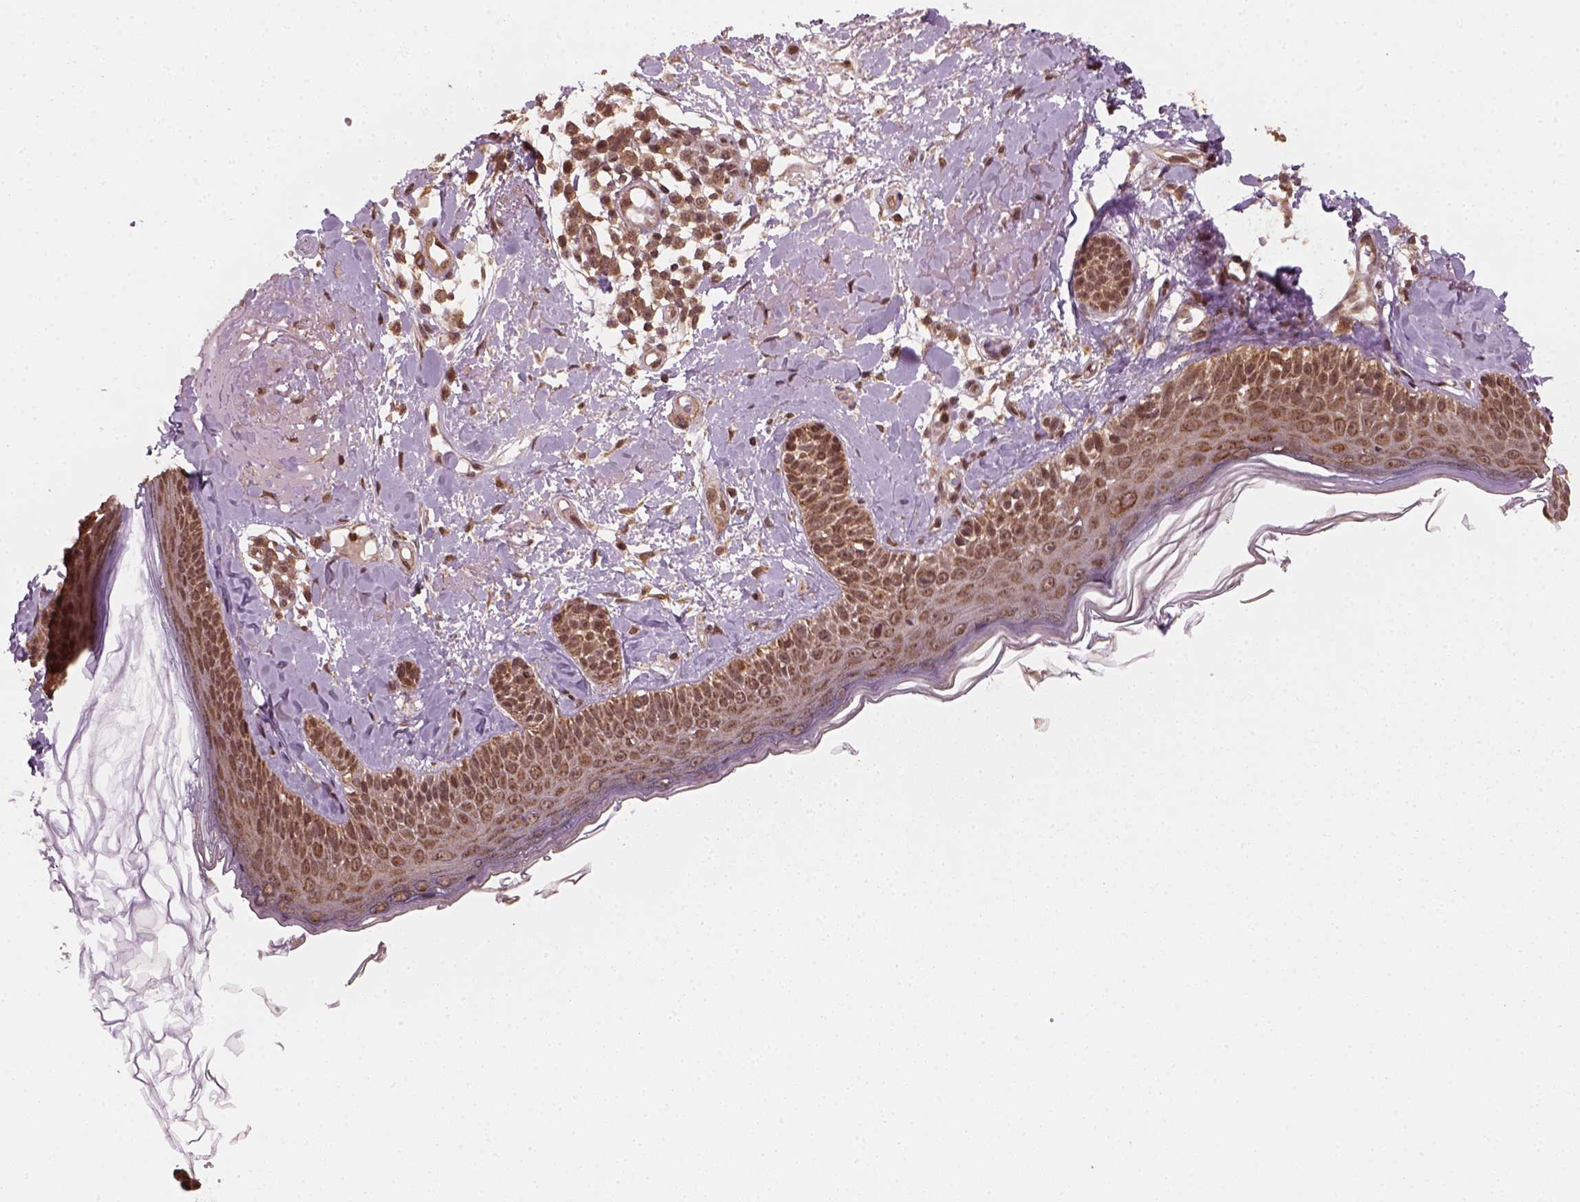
{"staining": {"intensity": "strong", "quantity": ">75%", "location": "cytoplasmic/membranous,nuclear"}, "tissue": "skin", "cell_type": "Fibroblasts", "image_type": "normal", "snomed": [{"axis": "morphology", "description": "Normal tissue, NOS"}, {"axis": "topography", "description": "Skin"}], "caption": "Immunohistochemistry (IHC) micrograph of normal skin: skin stained using immunohistochemistry (IHC) reveals high levels of strong protein expression localized specifically in the cytoplasmic/membranous,nuclear of fibroblasts, appearing as a cytoplasmic/membranous,nuclear brown color.", "gene": "NUDT9", "patient": {"sex": "male", "age": 73}}